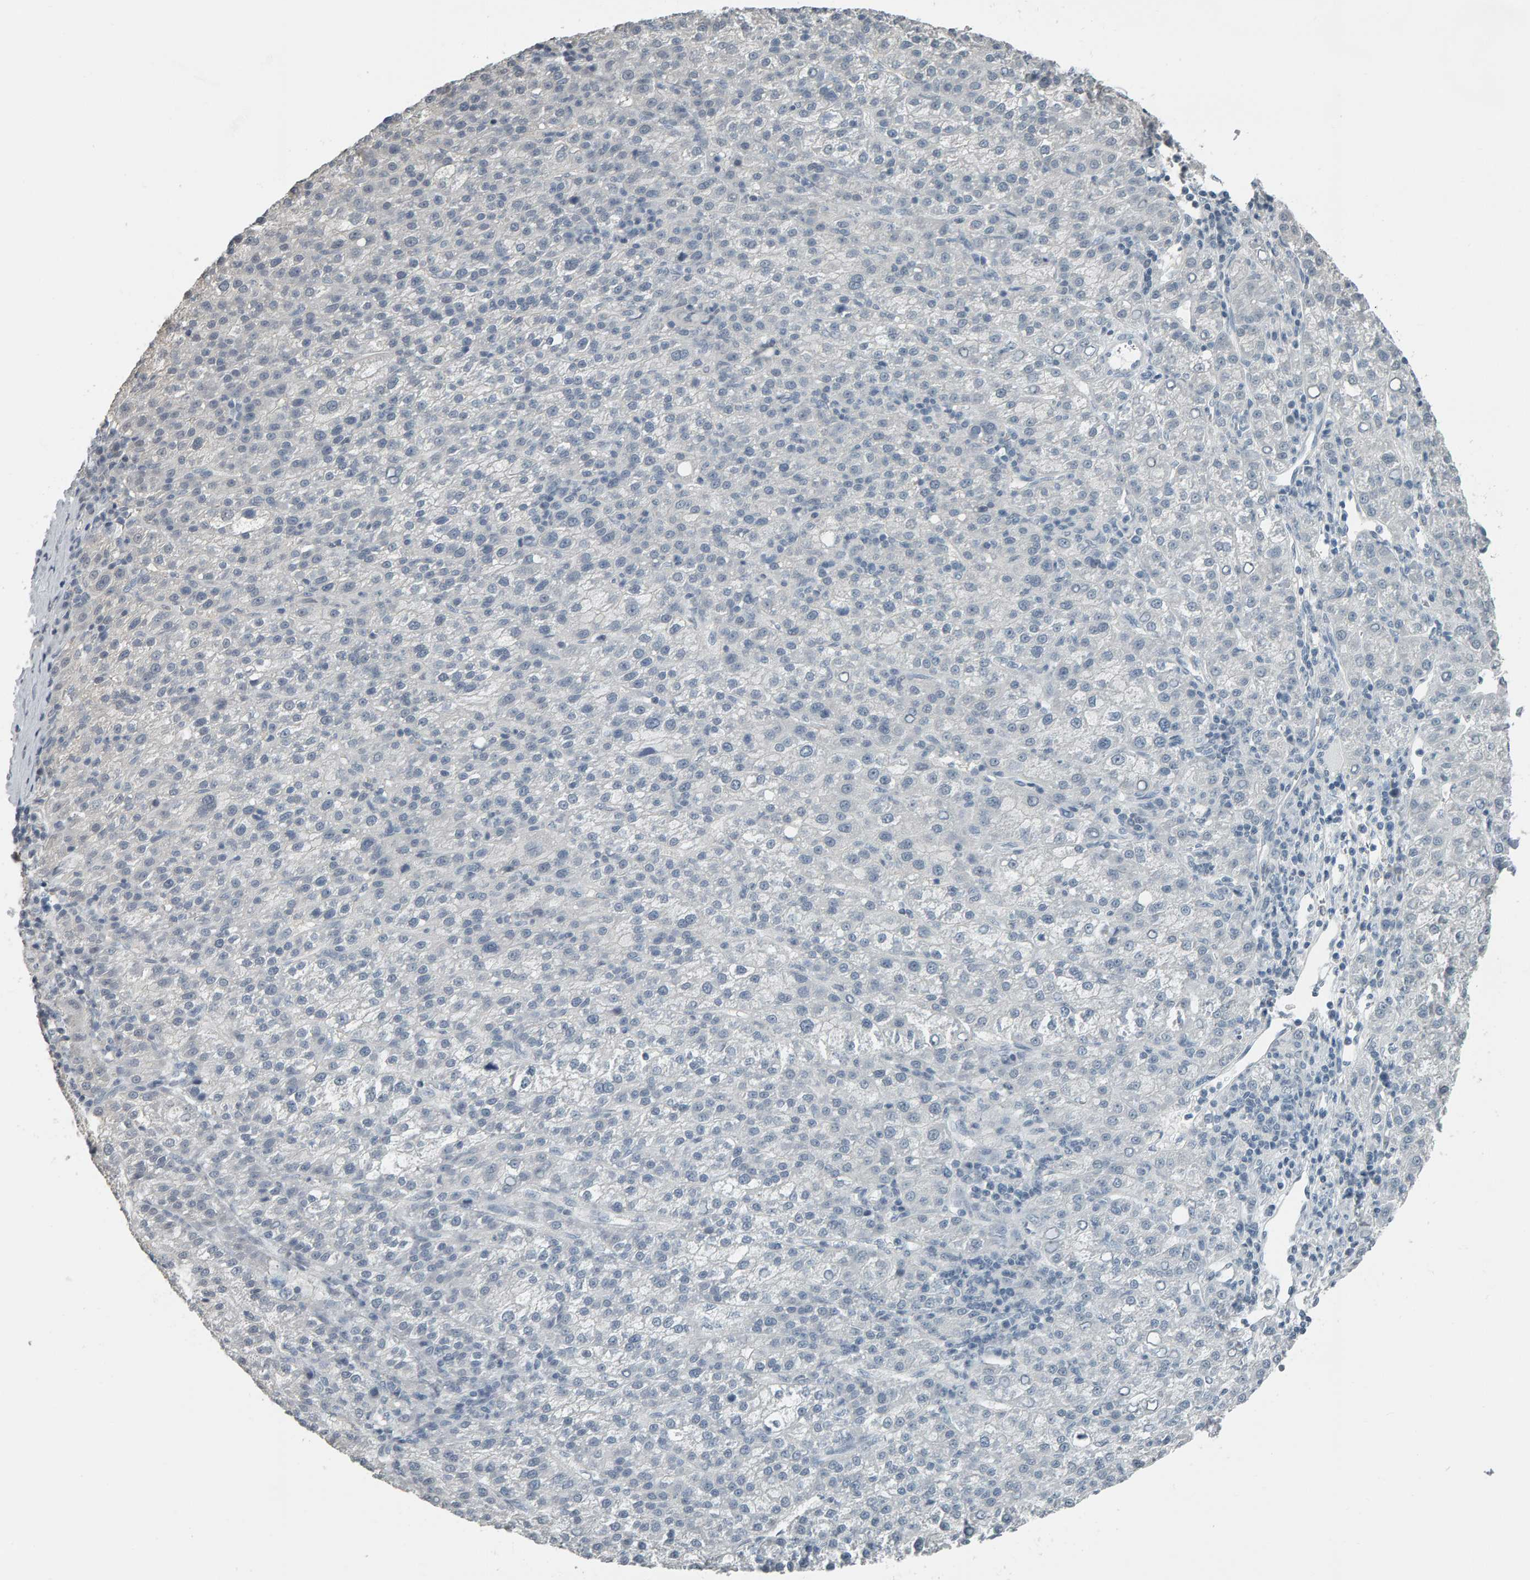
{"staining": {"intensity": "negative", "quantity": "none", "location": "none"}, "tissue": "liver cancer", "cell_type": "Tumor cells", "image_type": "cancer", "snomed": [{"axis": "morphology", "description": "Carcinoma, Hepatocellular, NOS"}, {"axis": "topography", "description": "Liver"}], "caption": "Liver hepatocellular carcinoma was stained to show a protein in brown. There is no significant expression in tumor cells.", "gene": "PYY", "patient": {"sex": "female", "age": 58}}